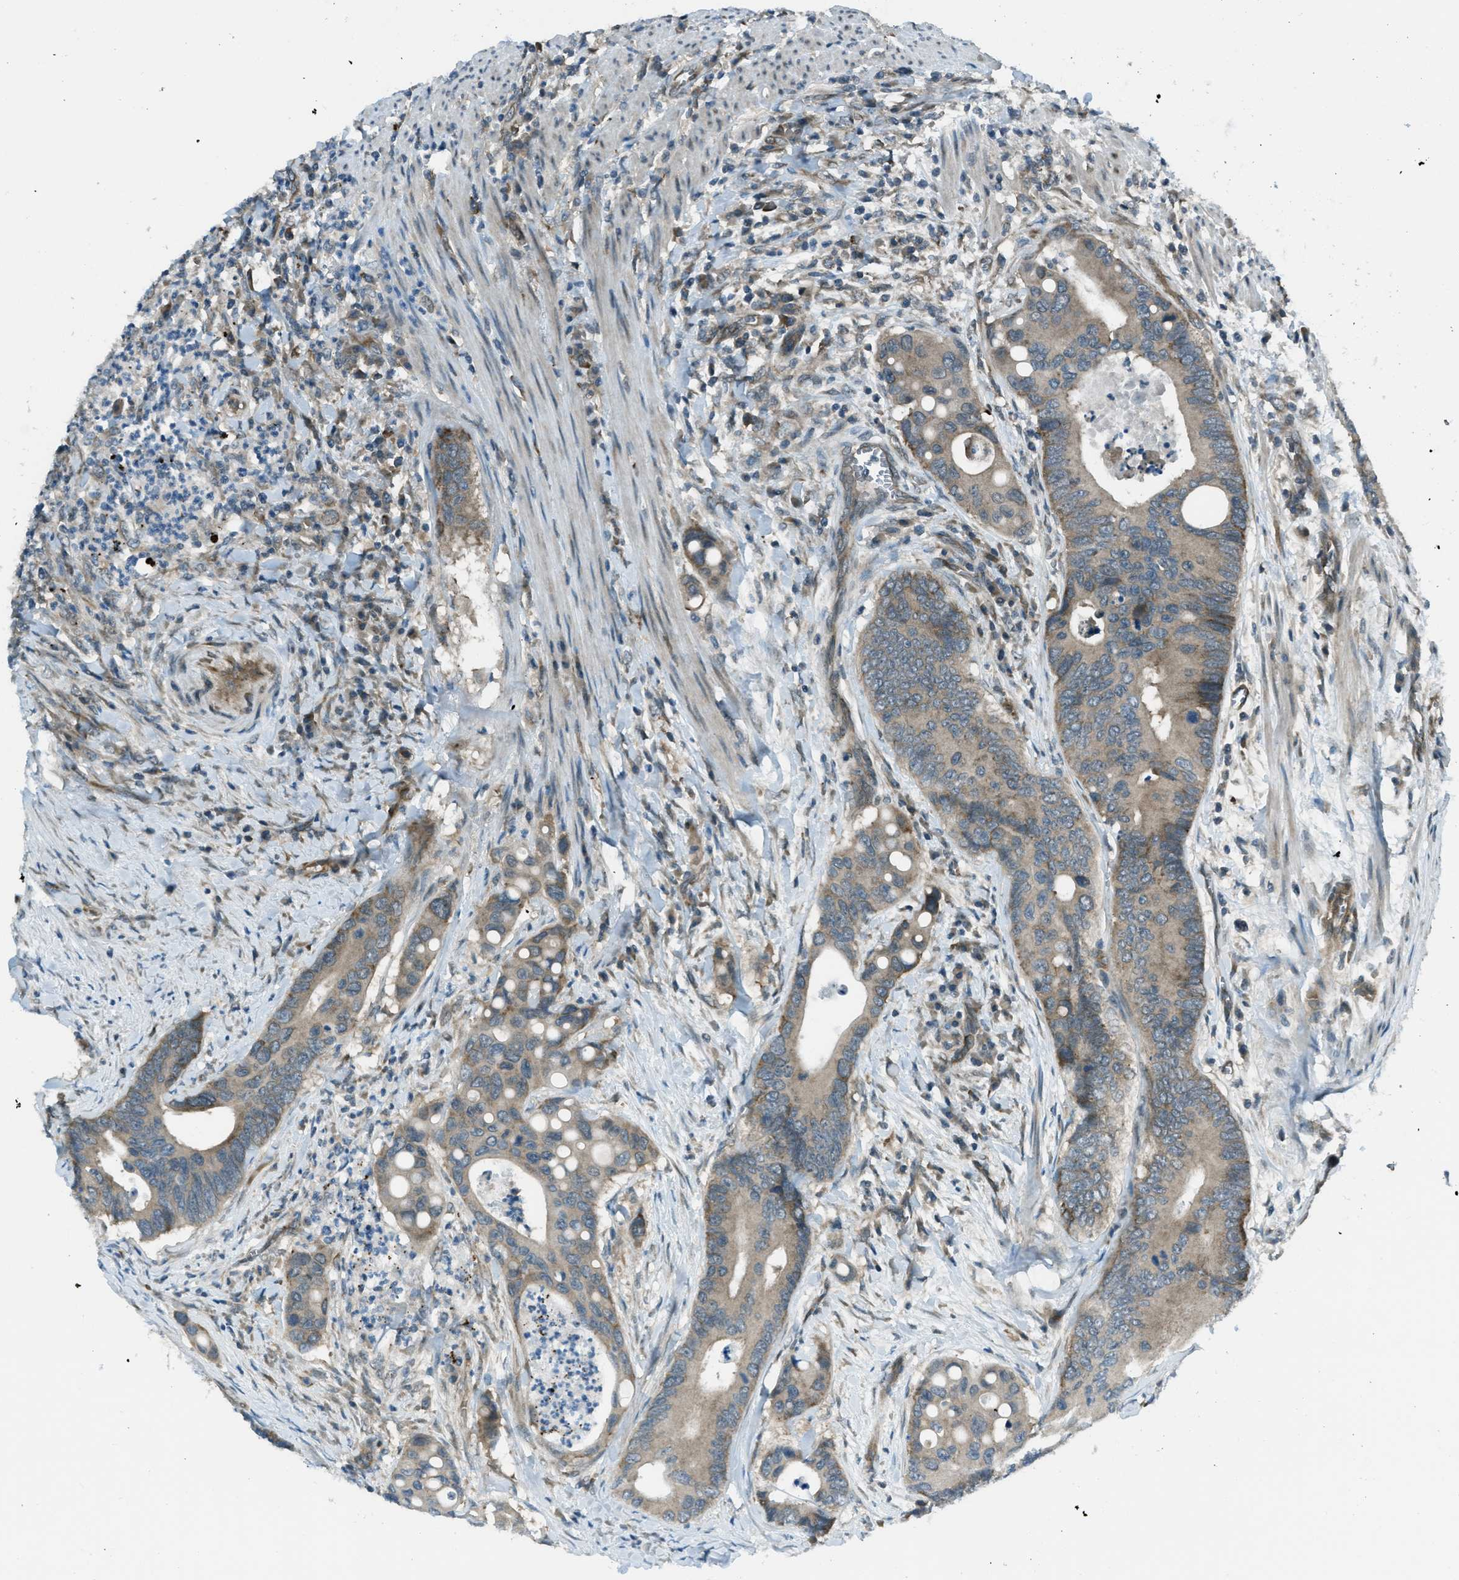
{"staining": {"intensity": "weak", "quantity": ">75%", "location": "cytoplasmic/membranous"}, "tissue": "colorectal cancer", "cell_type": "Tumor cells", "image_type": "cancer", "snomed": [{"axis": "morphology", "description": "Inflammation, NOS"}, {"axis": "morphology", "description": "Adenocarcinoma, NOS"}, {"axis": "topography", "description": "Colon"}], "caption": "The image exhibits staining of adenocarcinoma (colorectal), revealing weak cytoplasmic/membranous protein expression (brown color) within tumor cells.", "gene": "ASAP2", "patient": {"sex": "male", "age": 72}}